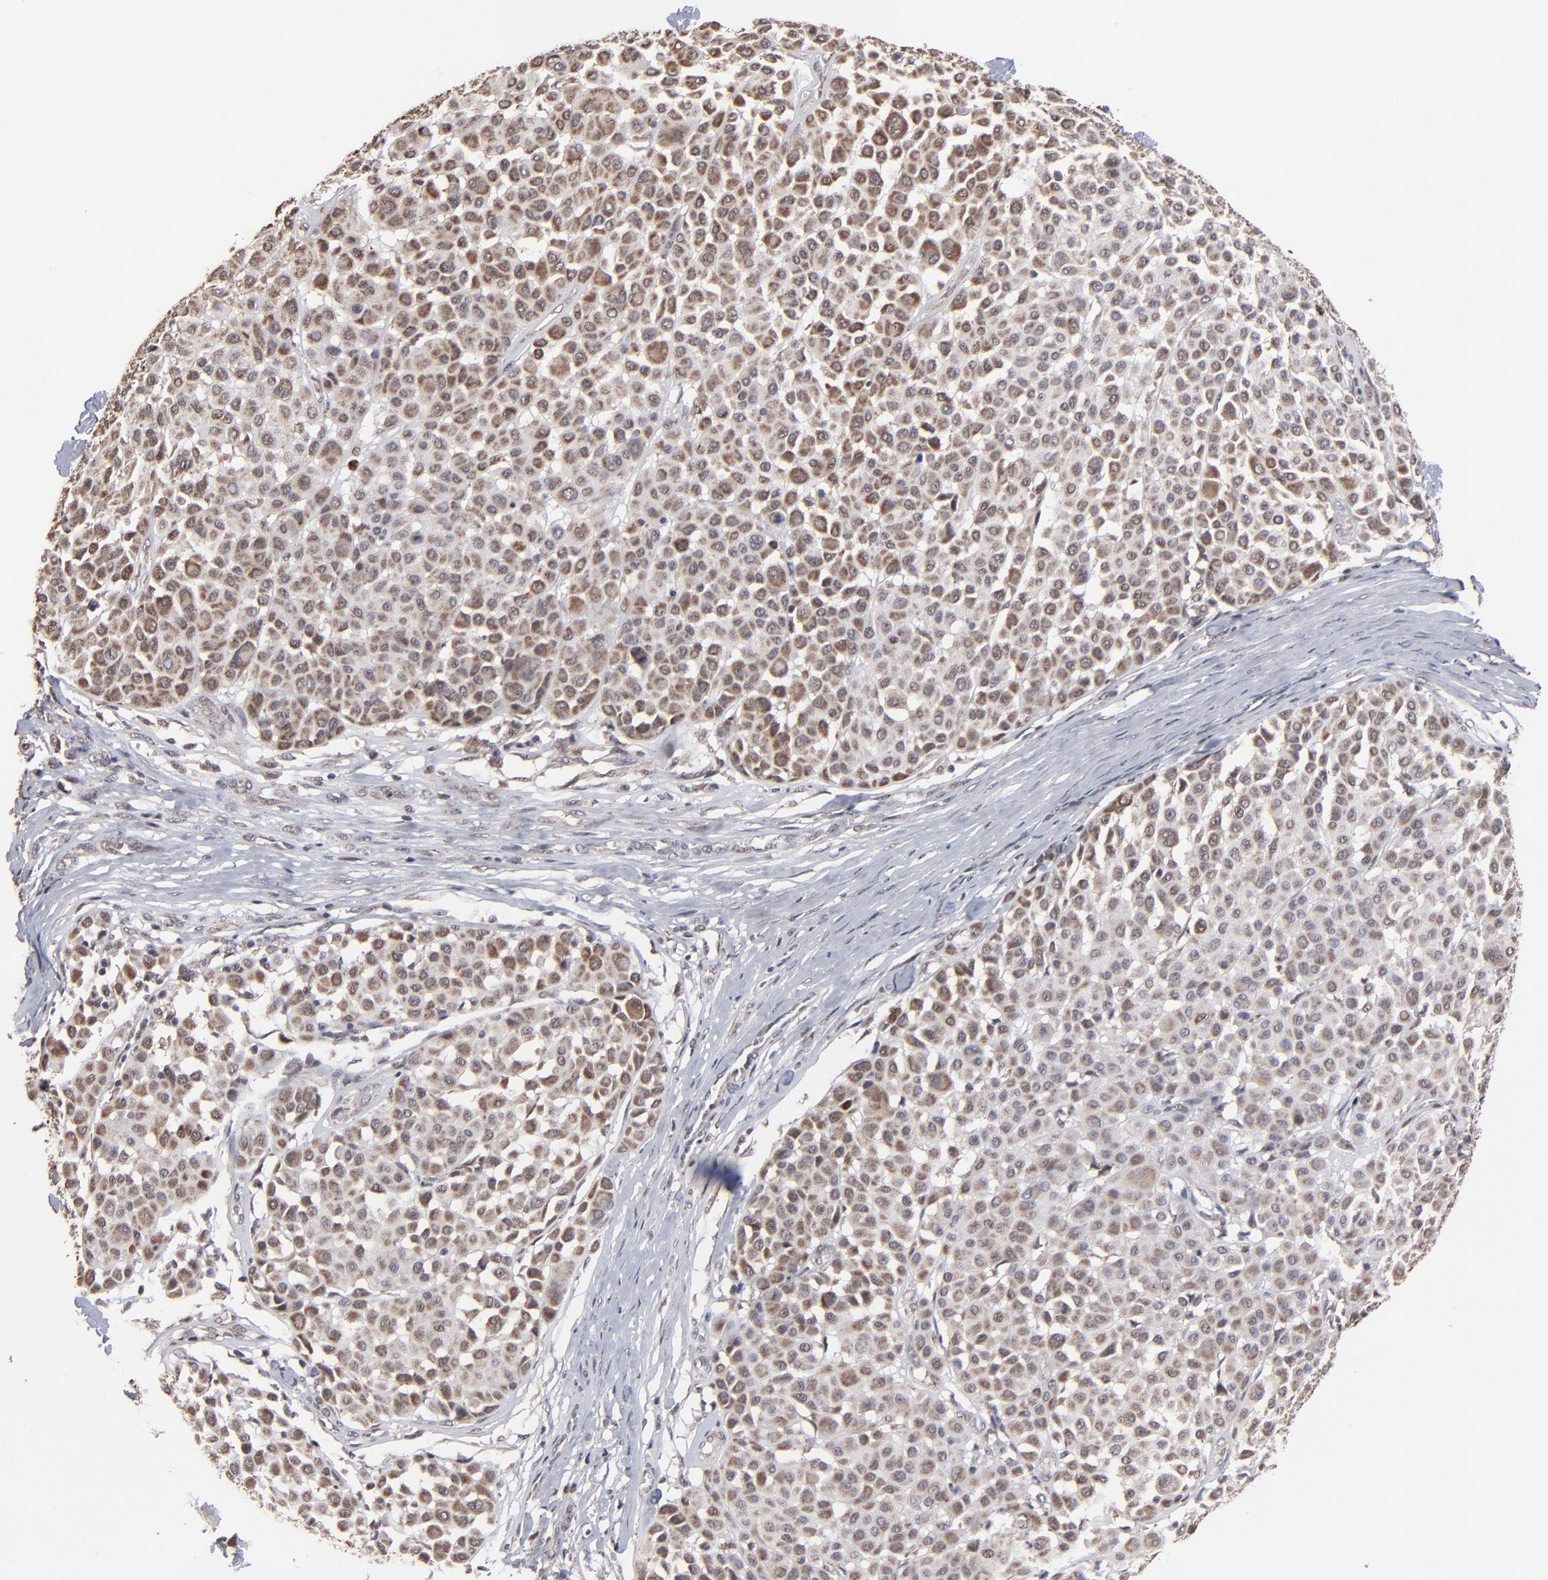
{"staining": {"intensity": "moderate", "quantity": ">75%", "location": "cytoplasmic/membranous"}, "tissue": "melanoma", "cell_type": "Tumor cells", "image_type": "cancer", "snomed": [{"axis": "morphology", "description": "Malignant melanoma, Metastatic site"}, {"axis": "topography", "description": "Soft tissue"}], "caption": "DAB (3,3'-diaminobenzidine) immunohistochemical staining of human melanoma shows moderate cytoplasmic/membranous protein staining in about >75% of tumor cells.", "gene": "BNIP3", "patient": {"sex": "male", "age": 41}}